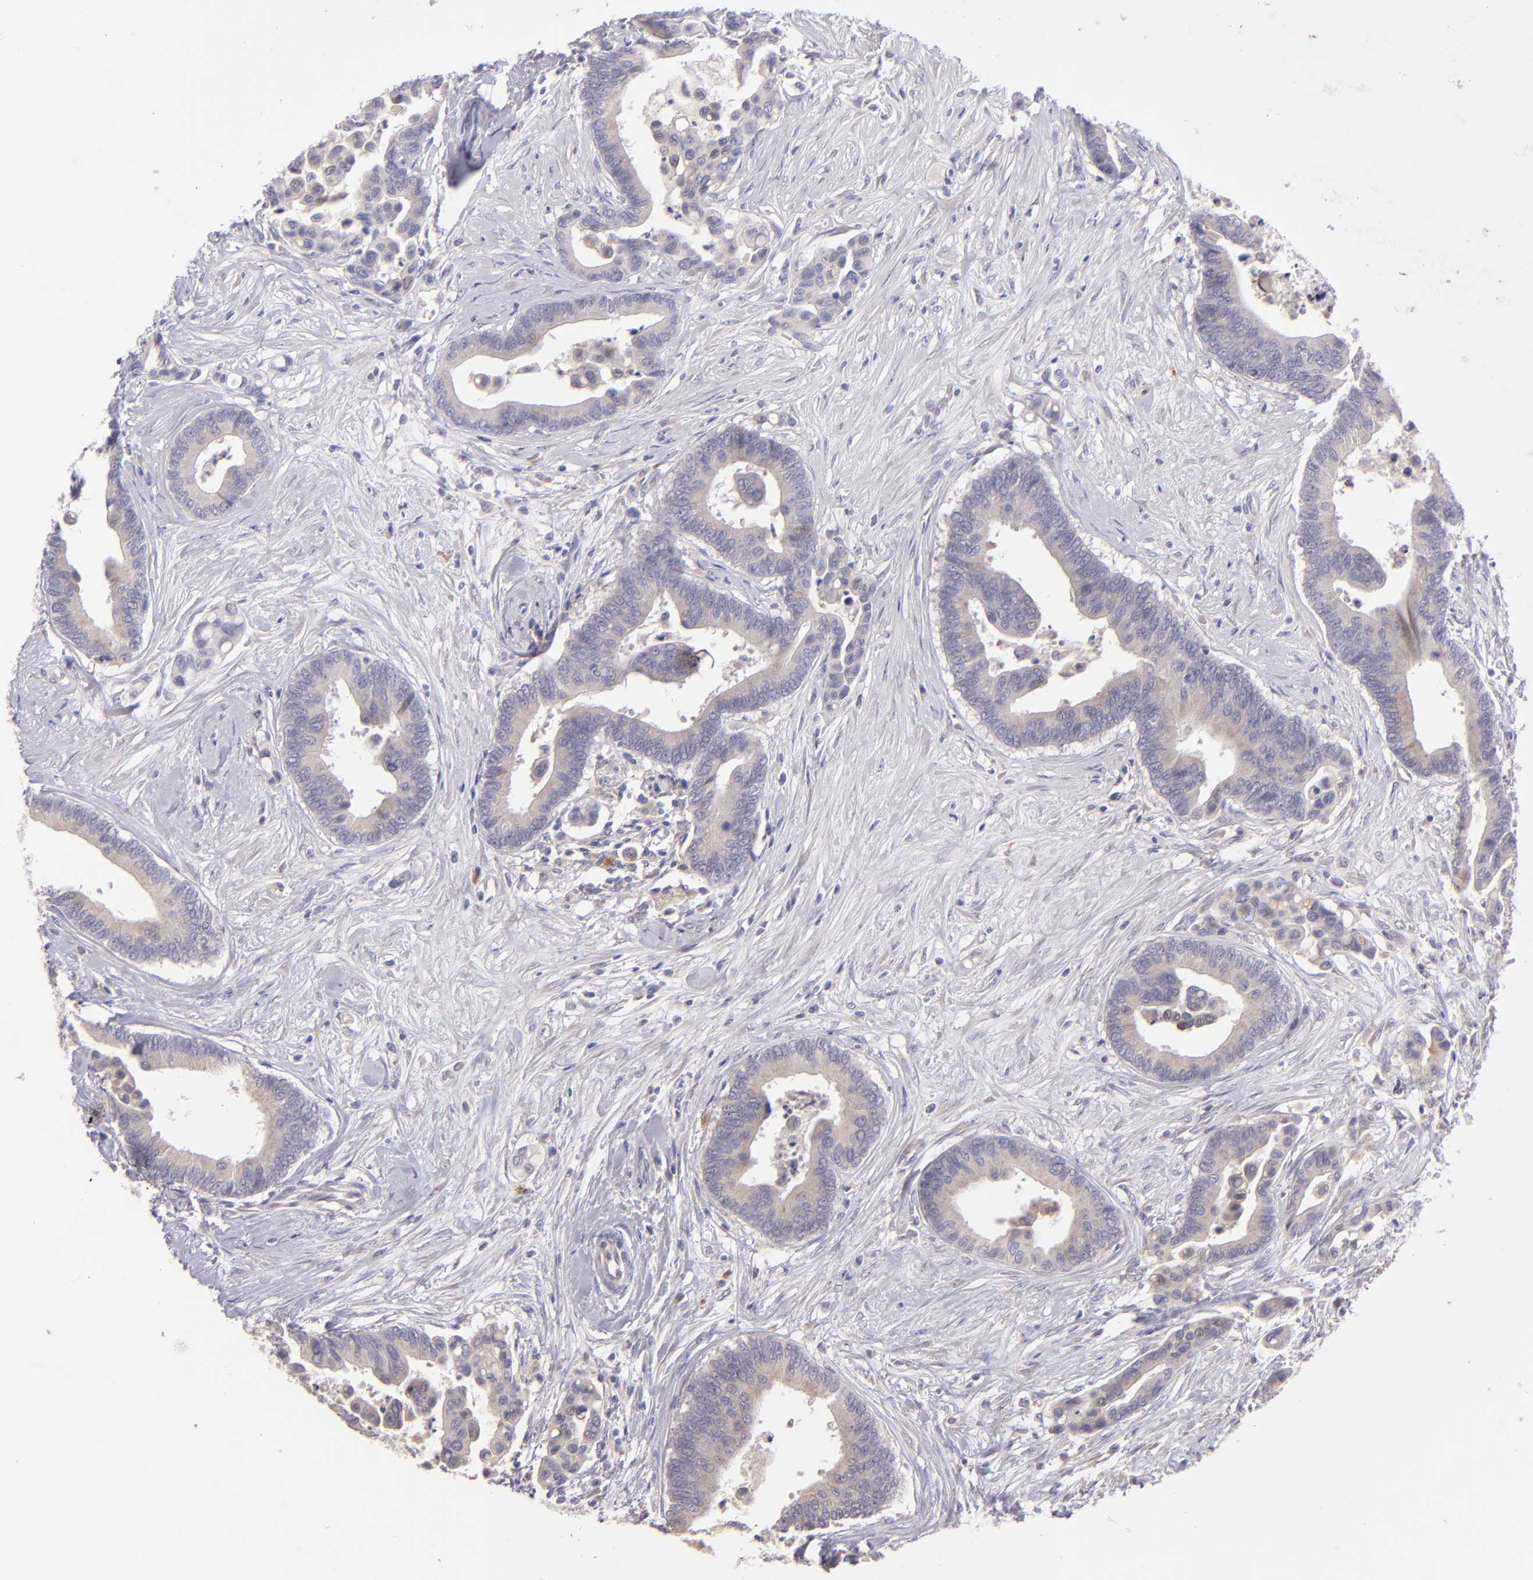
{"staining": {"intensity": "weak", "quantity": ">75%", "location": "cytoplasmic/membranous"}, "tissue": "colorectal cancer", "cell_type": "Tumor cells", "image_type": "cancer", "snomed": [{"axis": "morphology", "description": "Adenocarcinoma, NOS"}, {"axis": "topography", "description": "Colon"}], "caption": "Immunohistochemistry (IHC) photomicrograph of human colorectal cancer (adenocarcinoma) stained for a protein (brown), which displays low levels of weak cytoplasmic/membranous expression in about >75% of tumor cells.", "gene": "TRAF3", "patient": {"sex": "male", "age": 82}}